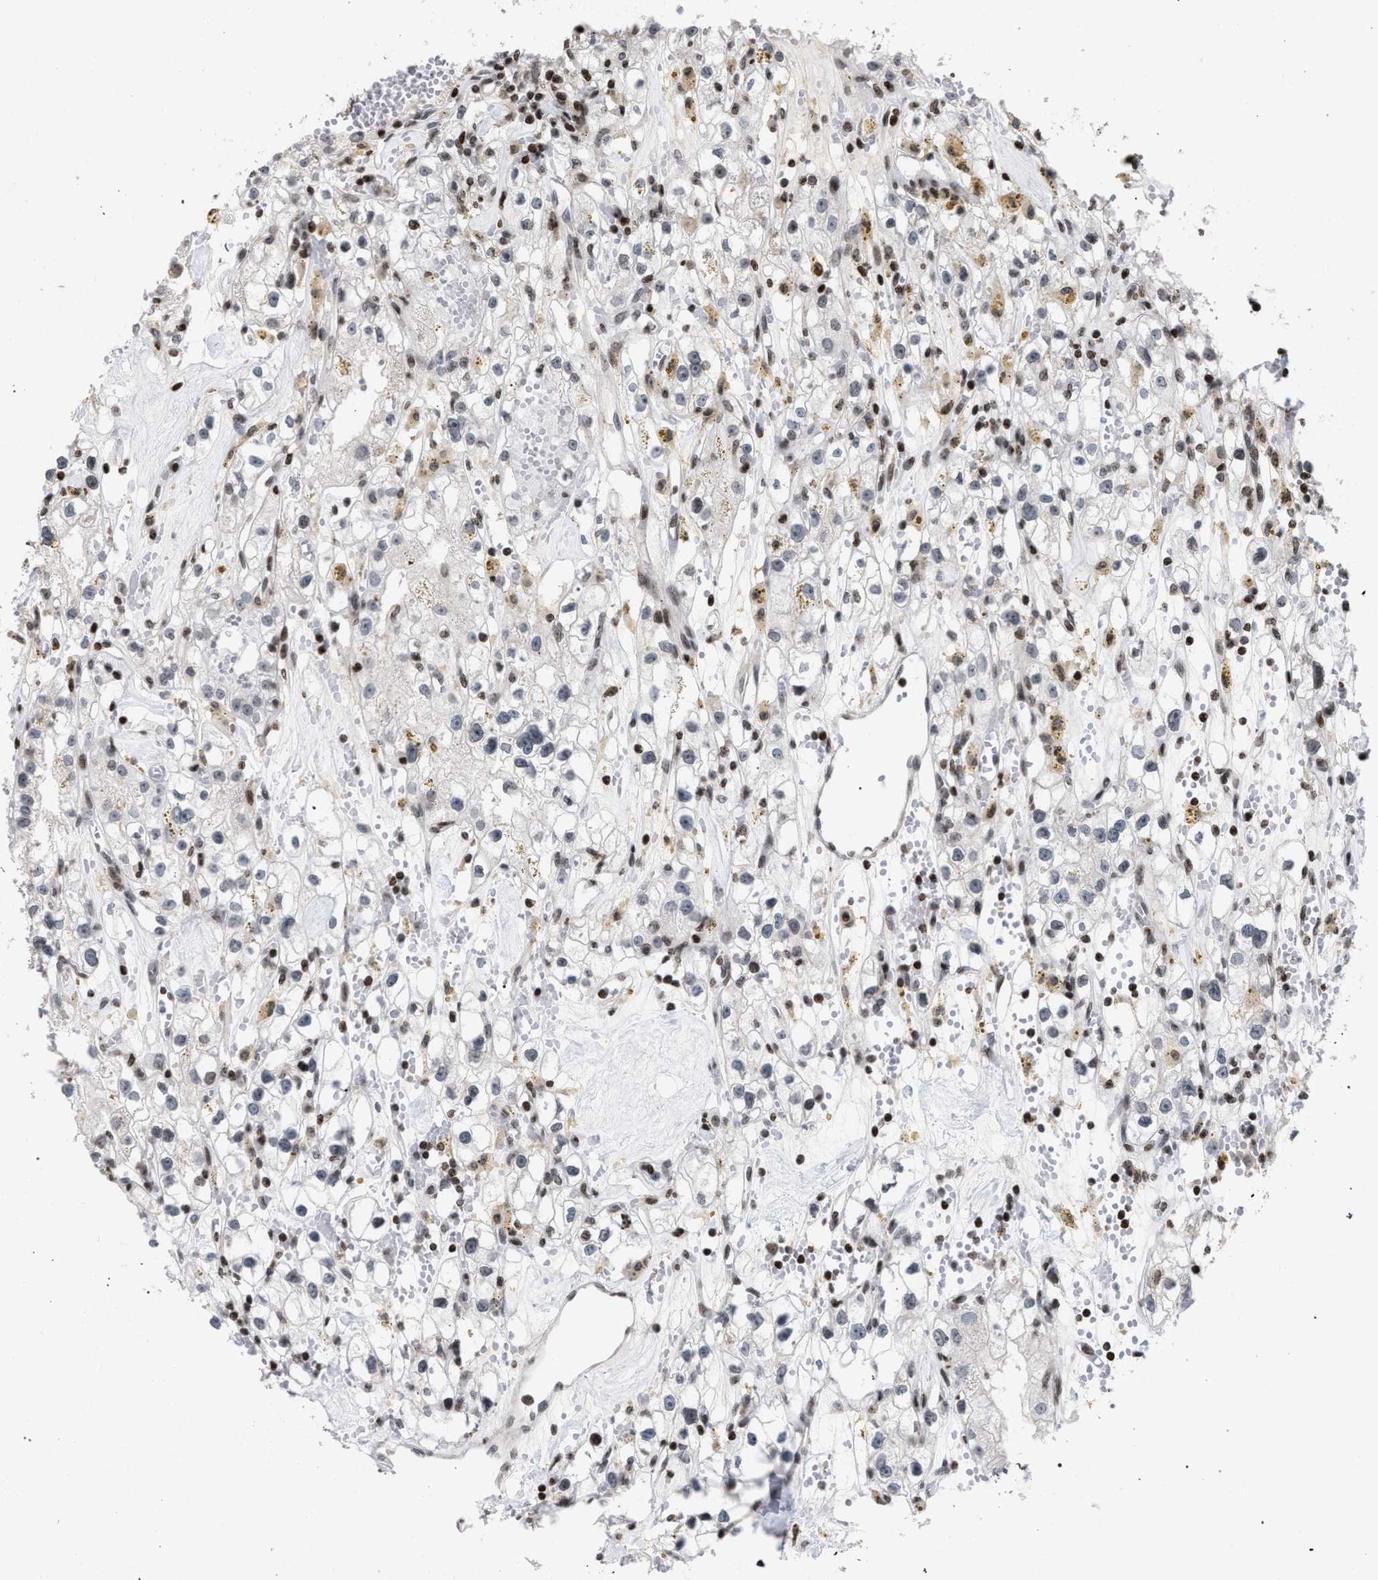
{"staining": {"intensity": "moderate", "quantity": "<25%", "location": "nuclear"}, "tissue": "renal cancer", "cell_type": "Tumor cells", "image_type": "cancer", "snomed": [{"axis": "morphology", "description": "Adenocarcinoma, NOS"}, {"axis": "topography", "description": "Kidney"}], "caption": "This photomicrograph exhibits IHC staining of renal cancer, with low moderate nuclear staining in approximately <25% of tumor cells.", "gene": "FOXD3", "patient": {"sex": "male", "age": 56}}